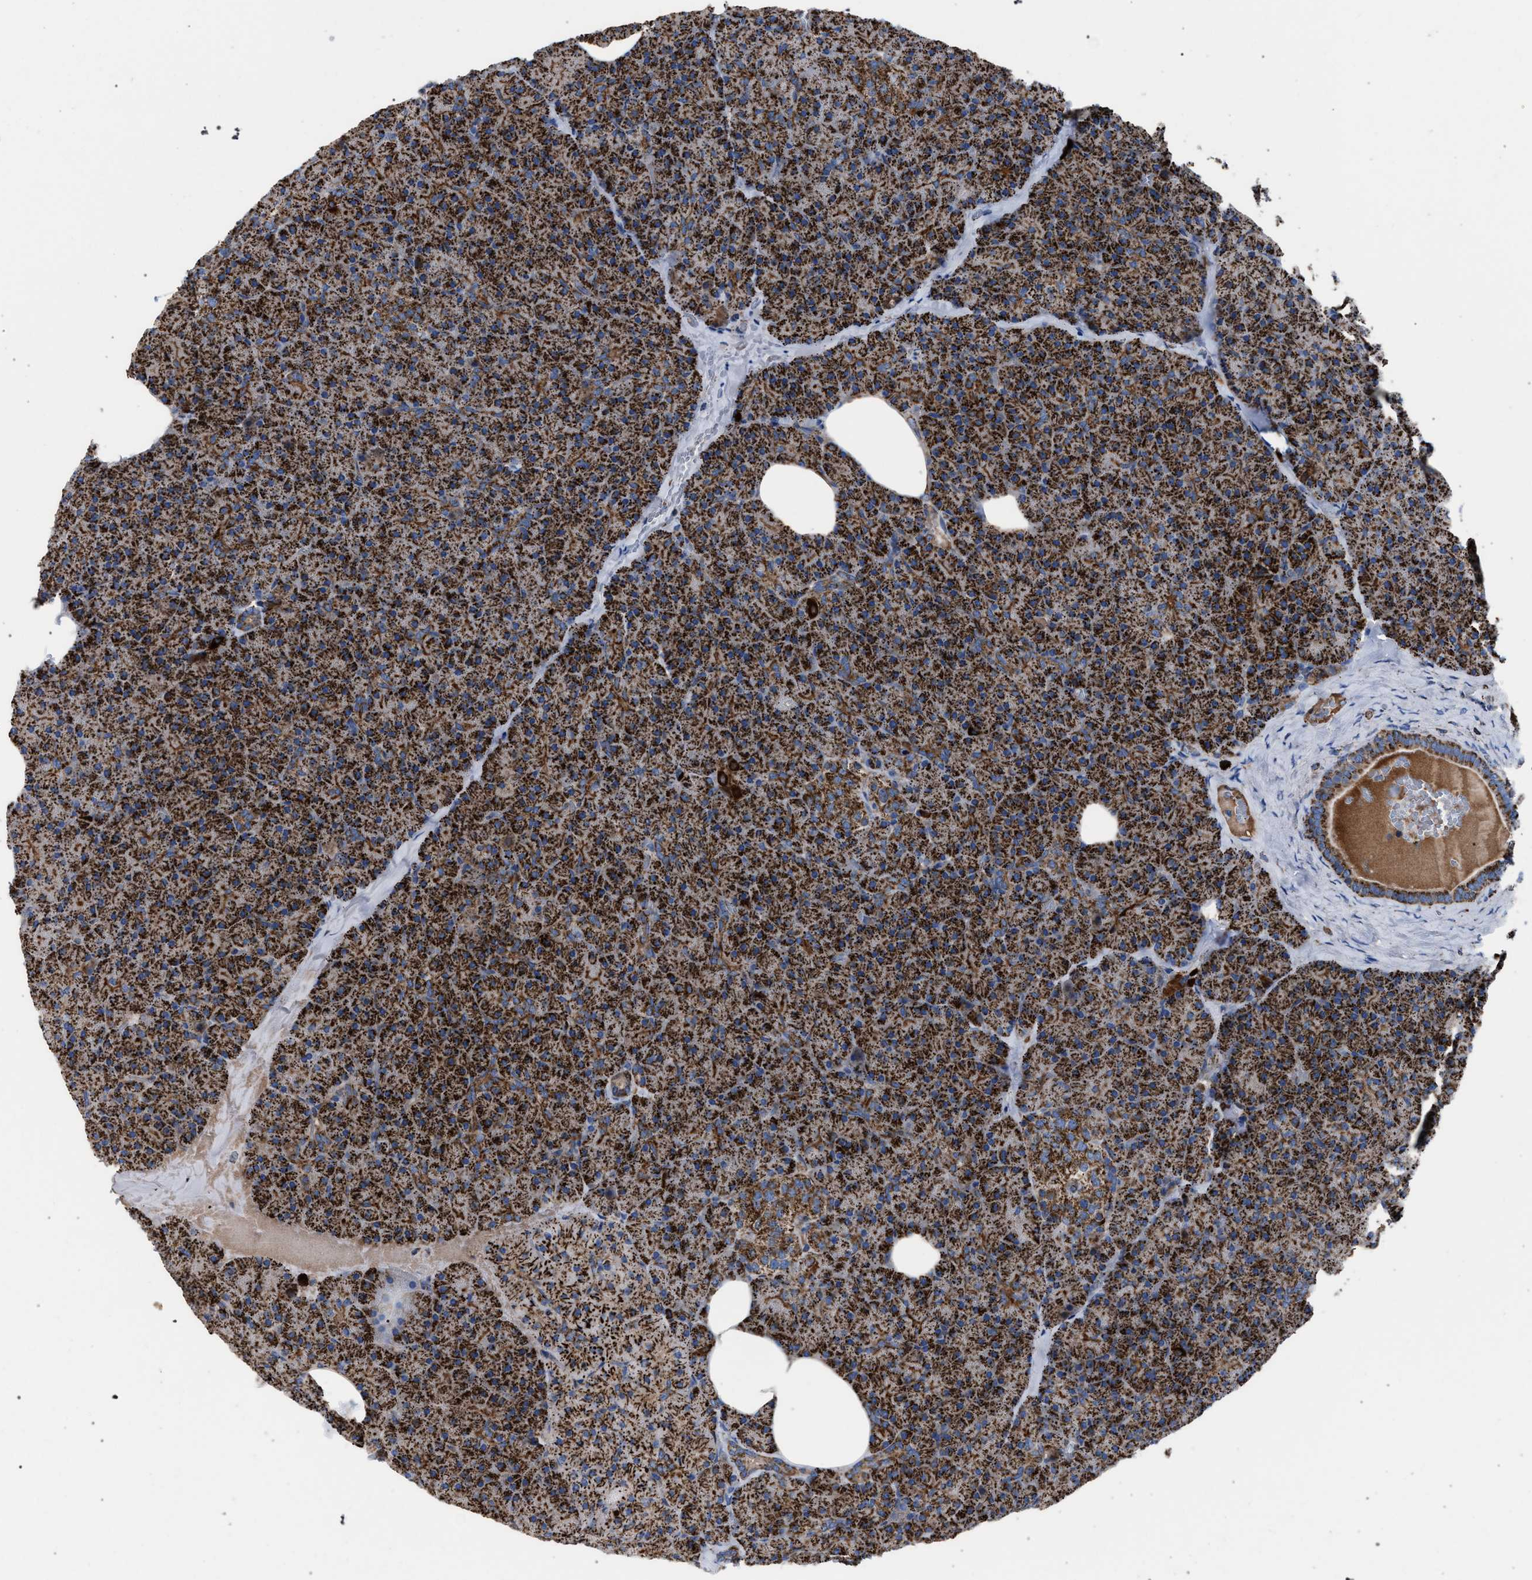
{"staining": {"intensity": "strong", "quantity": ">75%", "location": "cytoplasmic/membranous"}, "tissue": "pancreas", "cell_type": "Exocrine glandular cells", "image_type": "normal", "snomed": [{"axis": "morphology", "description": "Normal tissue, NOS"}, {"axis": "morphology", "description": "Carcinoid, malignant, NOS"}, {"axis": "topography", "description": "Pancreas"}], "caption": "Protein staining demonstrates strong cytoplasmic/membranous staining in approximately >75% of exocrine glandular cells in benign pancreas.", "gene": "VPS13A", "patient": {"sex": "female", "age": 35}}